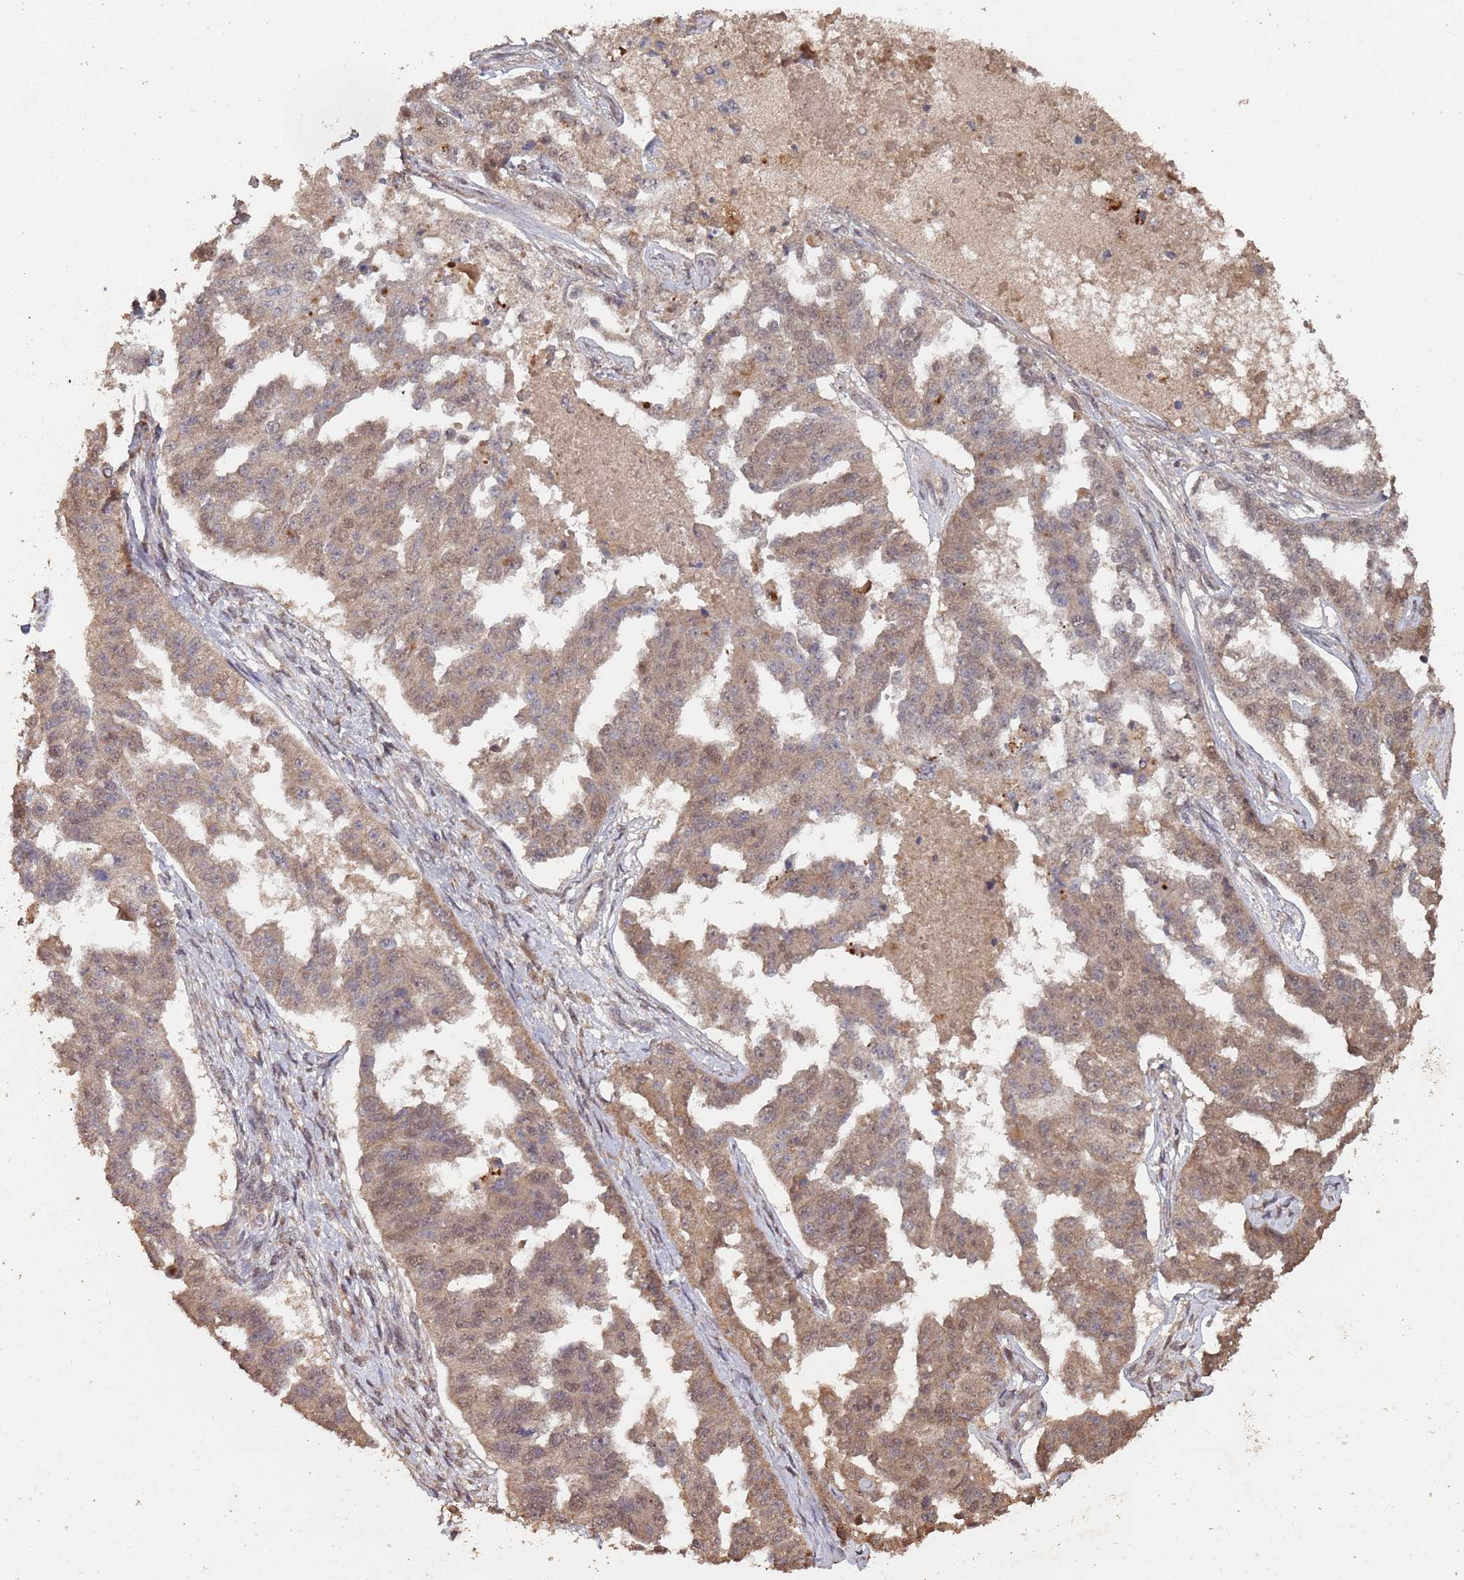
{"staining": {"intensity": "weak", "quantity": ">75%", "location": "cytoplasmic/membranous,nuclear"}, "tissue": "ovarian cancer", "cell_type": "Tumor cells", "image_type": "cancer", "snomed": [{"axis": "morphology", "description": "Cystadenocarcinoma, serous, NOS"}, {"axis": "topography", "description": "Ovary"}], "caption": "IHC (DAB (3,3'-diaminobenzidine)) staining of ovarian serous cystadenocarcinoma demonstrates weak cytoplasmic/membranous and nuclear protein staining in about >75% of tumor cells.", "gene": "FRAT1", "patient": {"sex": "female", "age": 58}}